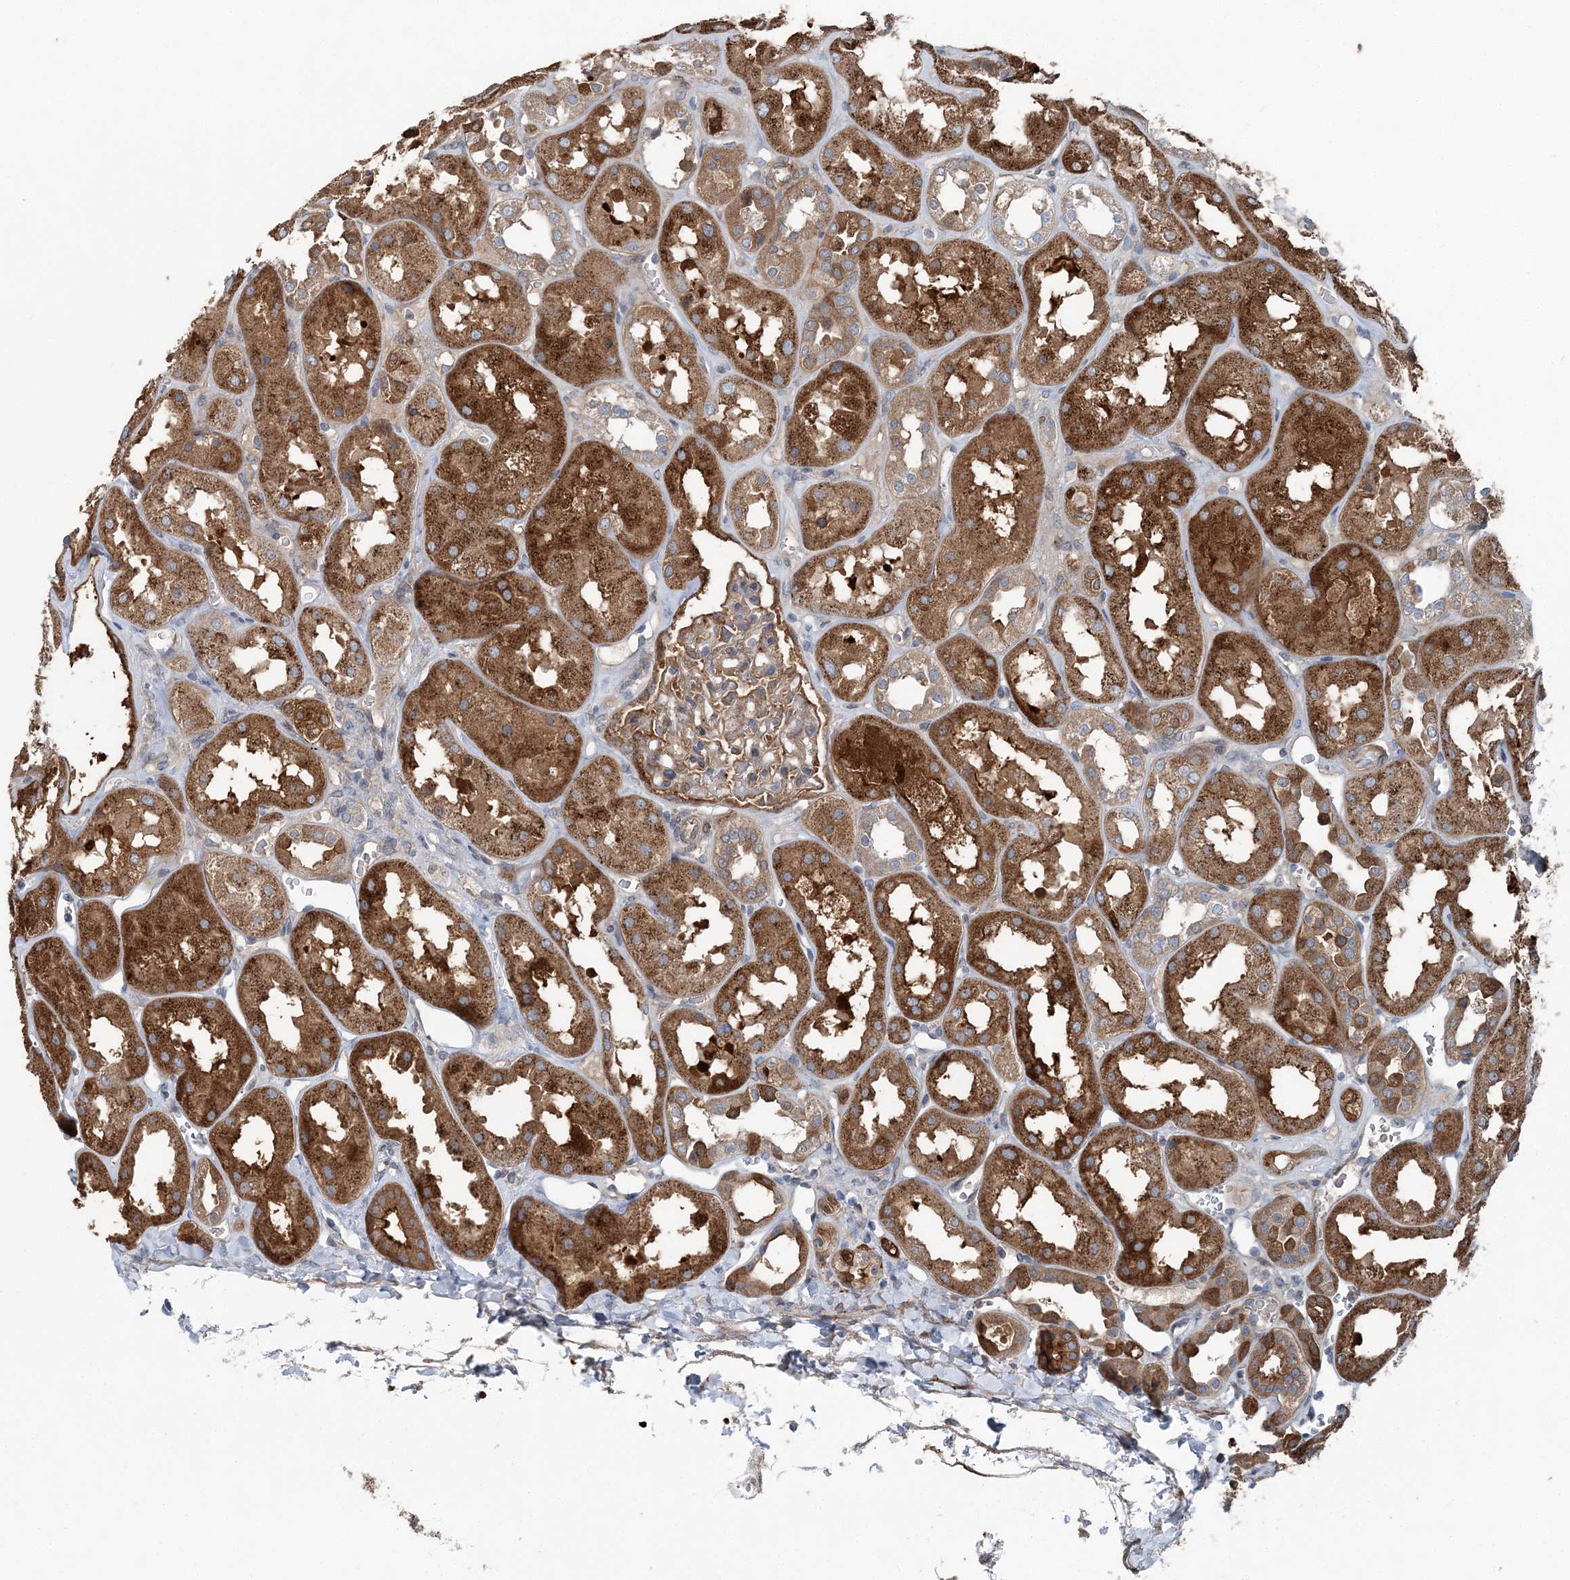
{"staining": {"intensity": "moderate", "quantity": ">75%", "location": "cytoplasmic/membranous"}, "tissue": "kidney", "cell_type": "Cells in glomeruli", "image_type": "normal", "snomed": [{"axis": "morphology", "description": "Normal tissue, NOS"}, {"axis": "topography", "description": "Kidney"}], "caption": "The photomicrograph exhibits staining of normal kidney, revealing moderate cytoplasmic/membranous protein expression (brown color) within cells in glomeruli.", "gene": "SPOPL", "patient": {"sex": "male", "age": 70}}